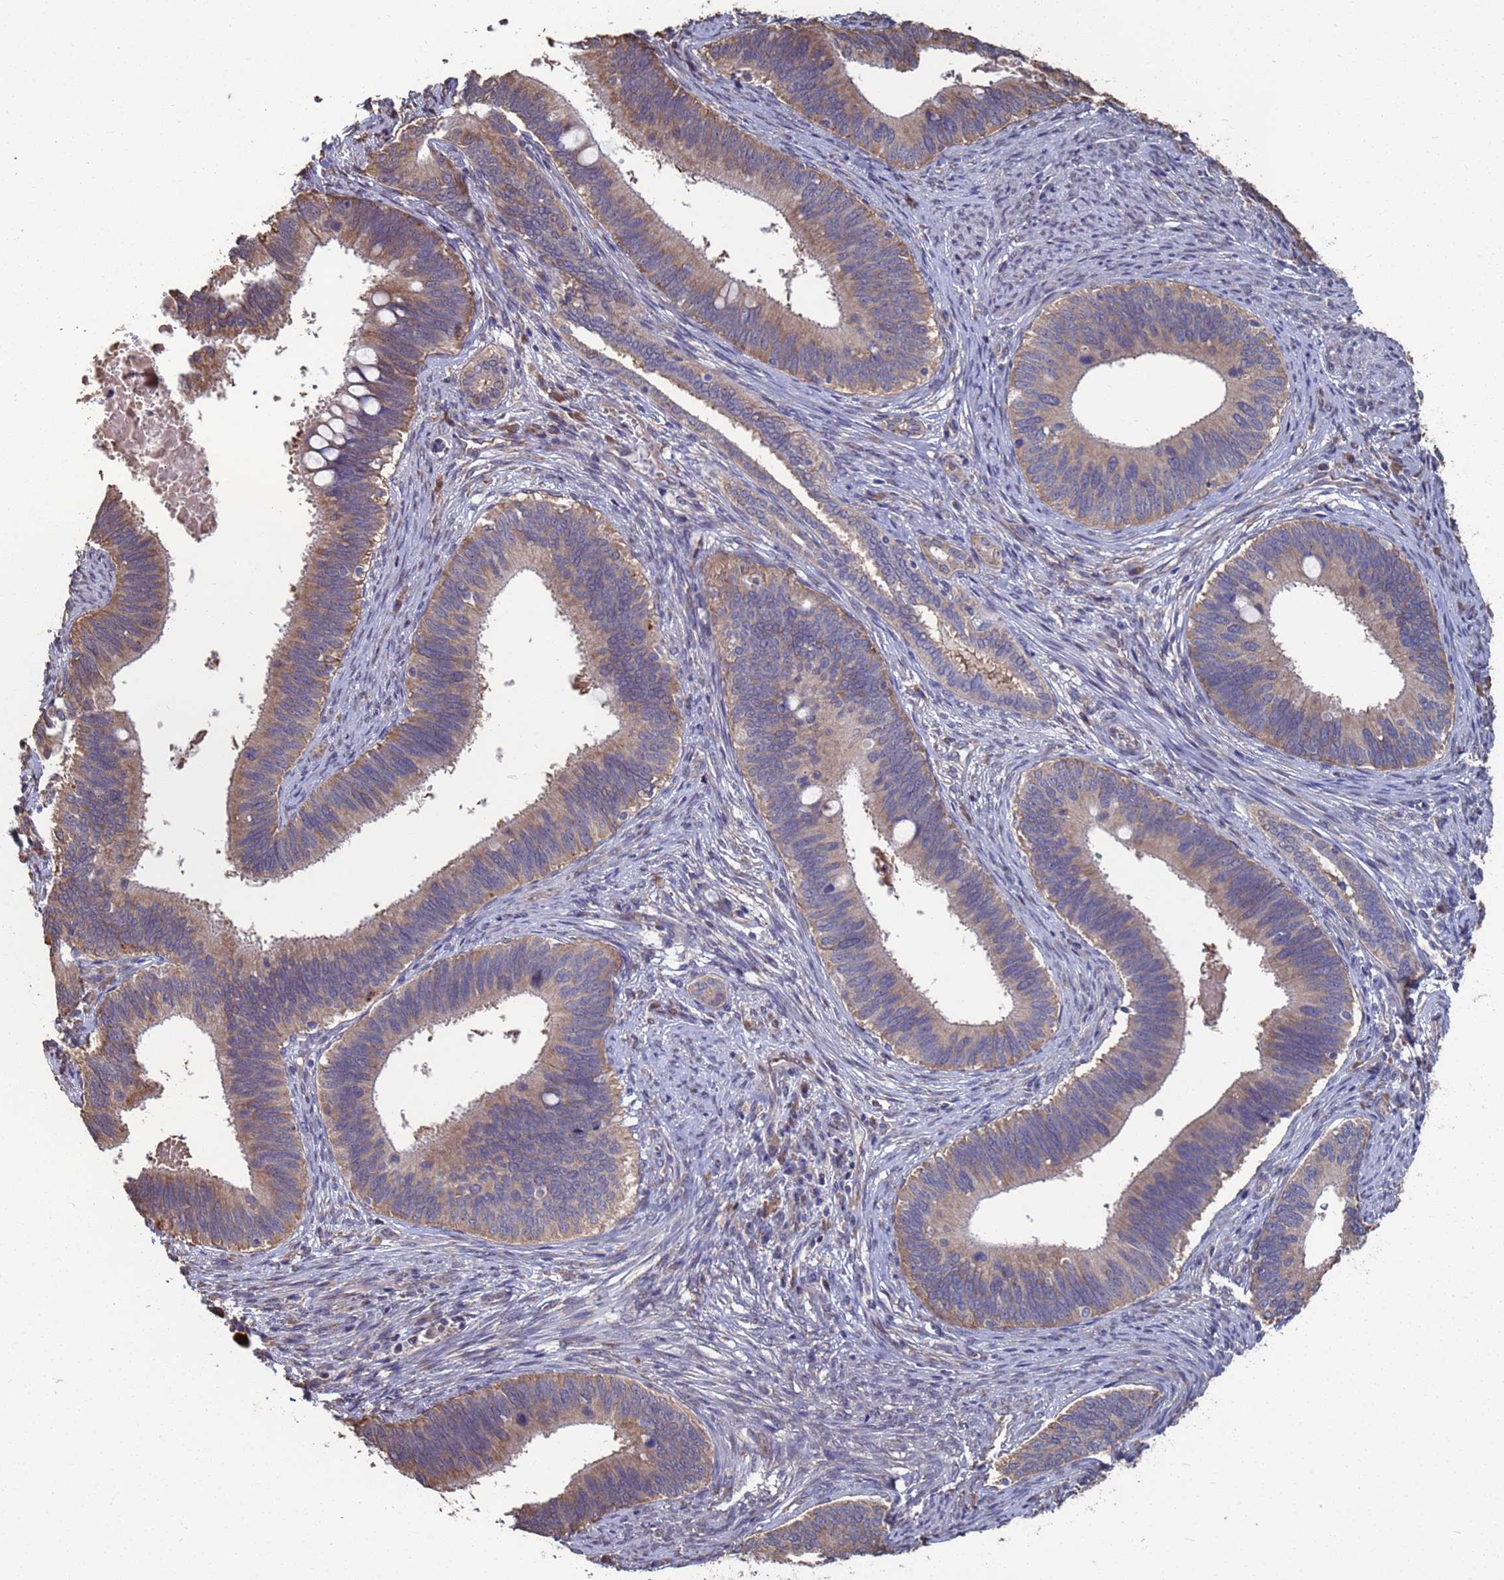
{"staining": {"intensity": "moderate", "quantity": ">75%", "location": "cytoplasmic/membranous"}, "tissue": "cervical cancer", "cell_type": "Tumor cells", "image_type": "cancer", "snomed": [{"axis": "morphology", "description": "Adenocarcinoma, NOS"}, {"axis": "topography", "description": "Cervix"}], "caption": "Immunohistochemical staining of cervical cancer (adenocarcinoma) shows medium levels of moderate cytoplasmic/membranous protein expression in approximately >75% of tumor cells.", "gene": "CFAP119", "patient": {"sex": "female", "age": 42}}